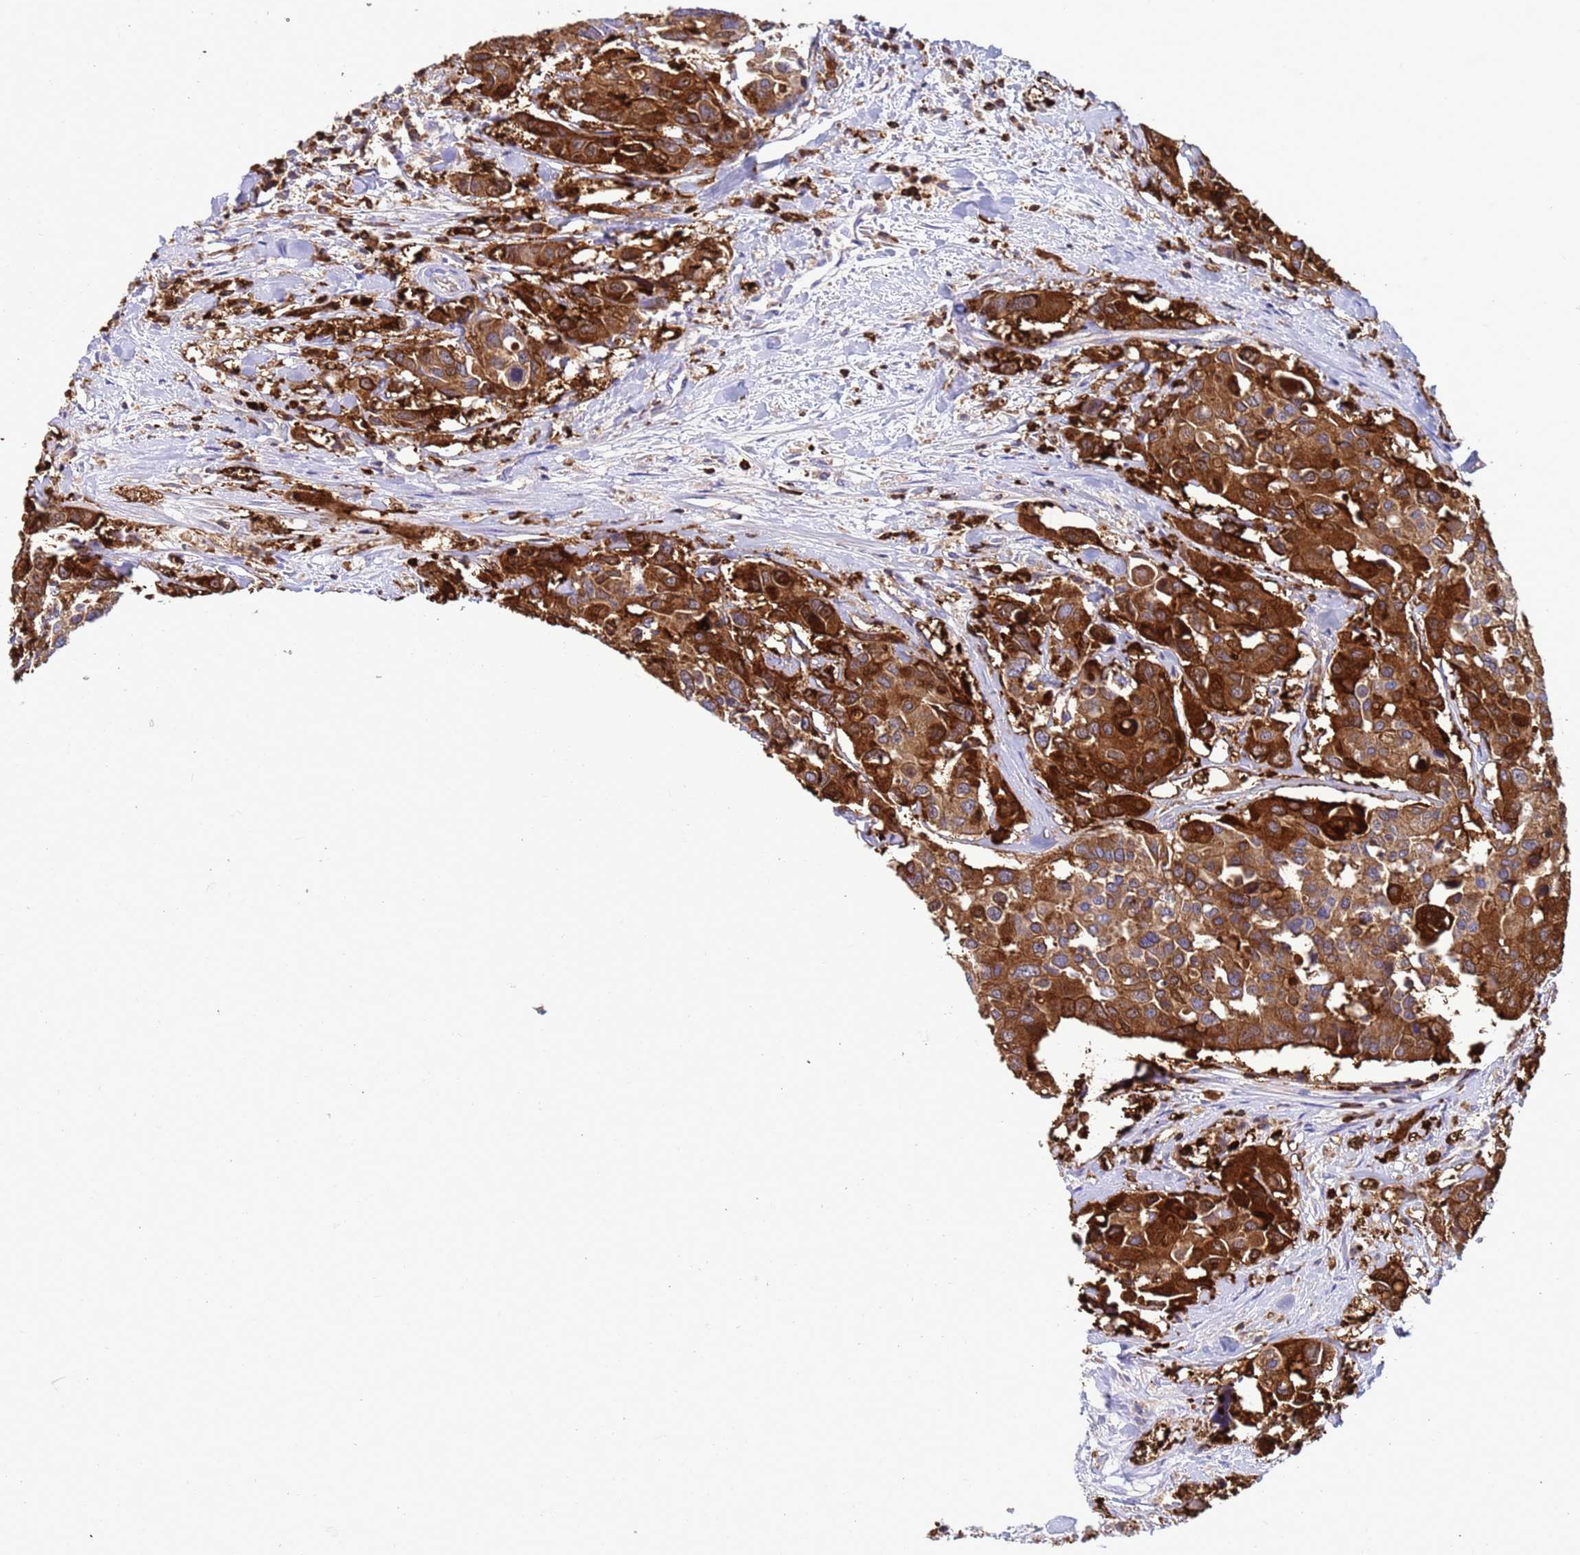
{"staining": {"intensity": "strong", "quantity": "25%-75%", "location": "cytoplasmic/membranous"}, "tissue": "colorectal cancer", "cell_type": "Tumor cells", "image_type": "cancer", "snomed": [{"axis": "morphology", "description": "Adenocarcinoma, NOS"}, {"axis": "topography", "description": "Colon"}], "caption": "Strong cytoplasmic/membranous staining for a protein is seen in about 25%-75% of tumor cells of colorectal cancer (adenocarcinoma) using immunohistochemistry.", "gene": "EZR", "patient": {"sex": "male", "age": 77}}